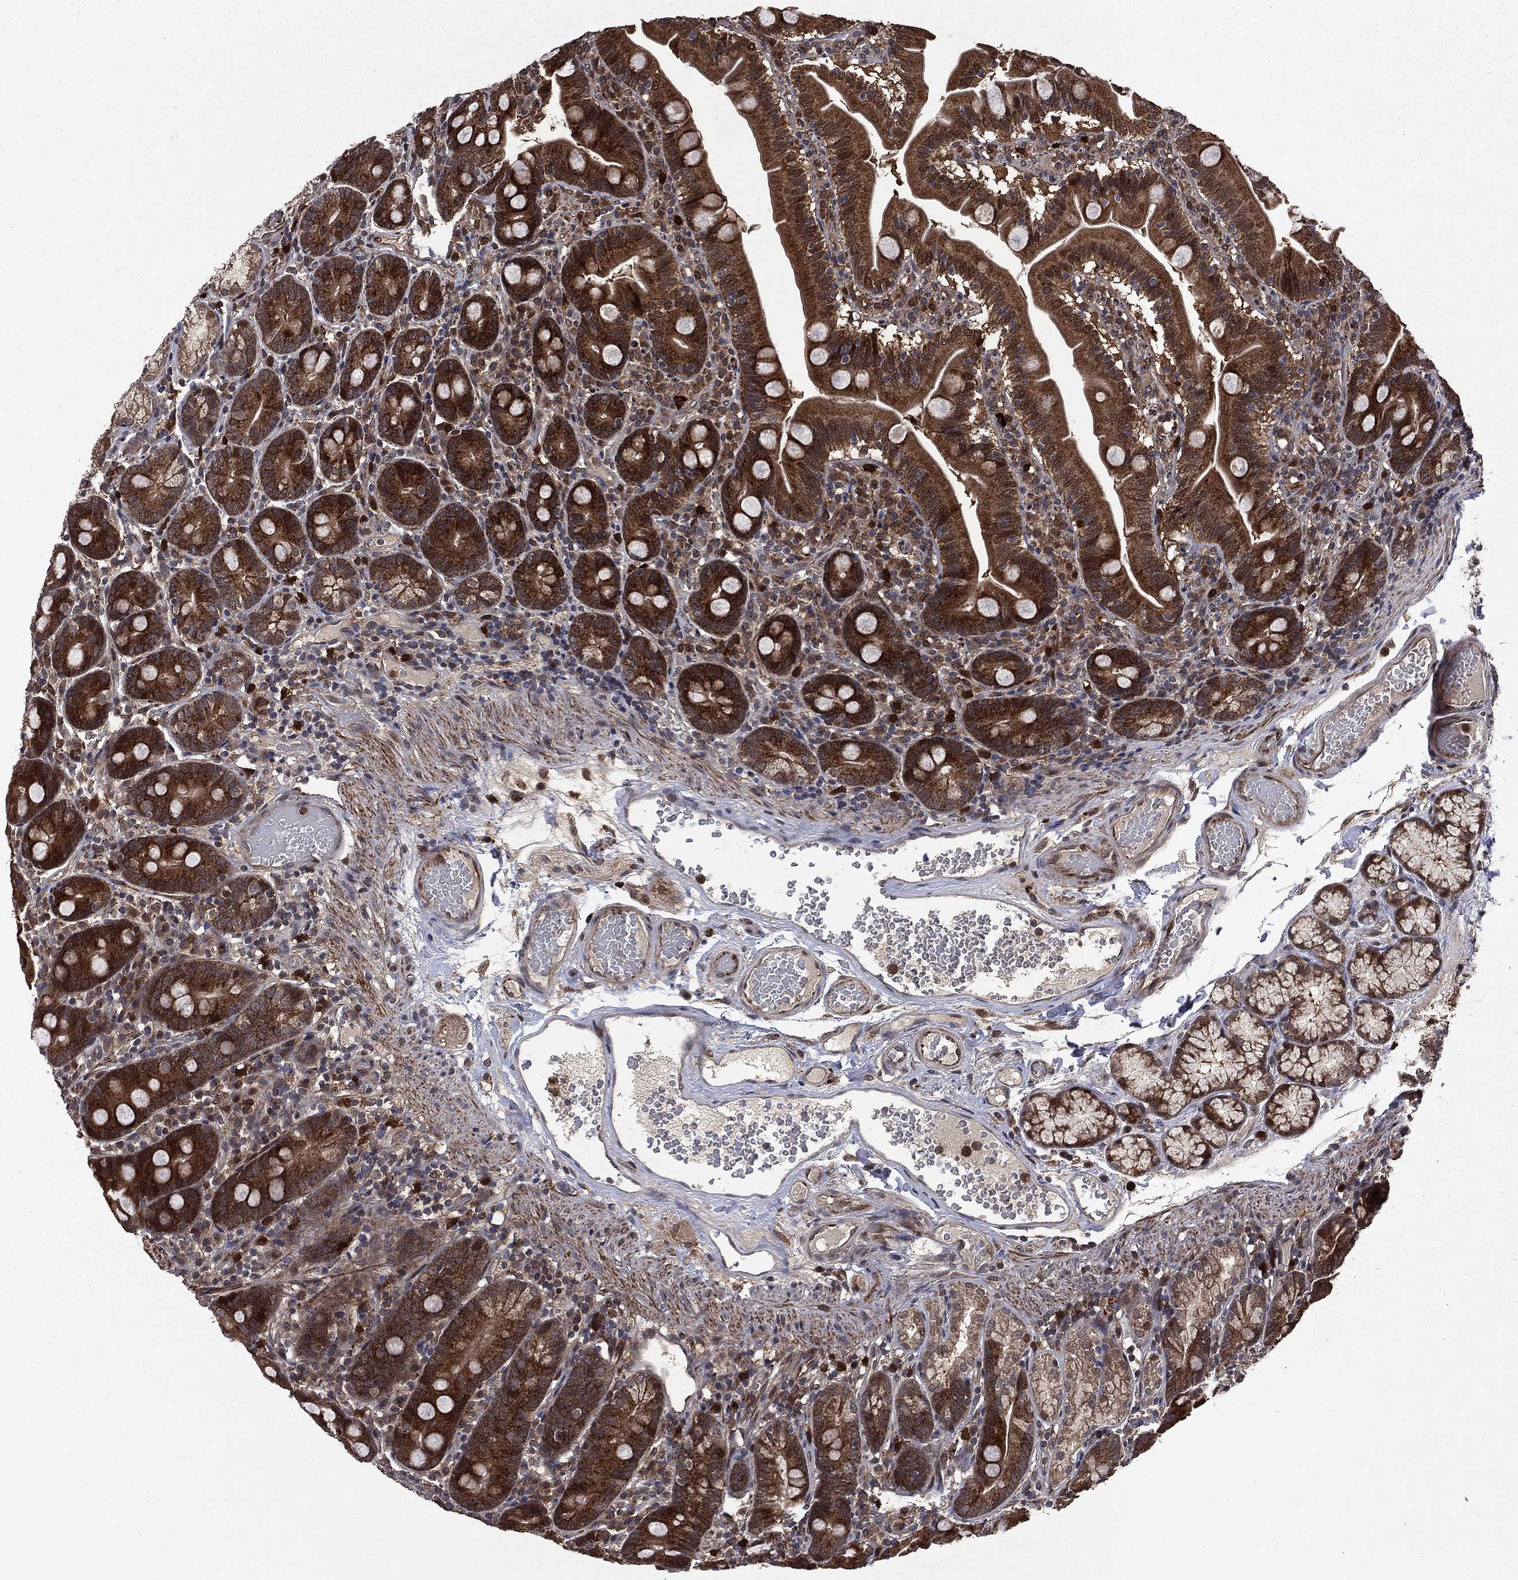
{"staining": {"intensity": "strong", "quantity": ">75%", "location": "cytoplasmic/membranous"}, "tissue": "duodenum", "cell_type": "Glandular cells", "image_type": "normal", "snomed": [{"axis": "morphology", "description": "Normal tissue, NOS"}, {"axis": "topography", "description": "Duodenum"}], "caption": "IHC (DAB) staining of unremarkable human duodenum demonstrates strong cytoplasmic/membranous protein expression in approximately >75% of glandular cells.", "gene": "LENG8", "patient": {"sex": "female", "age": 67}}